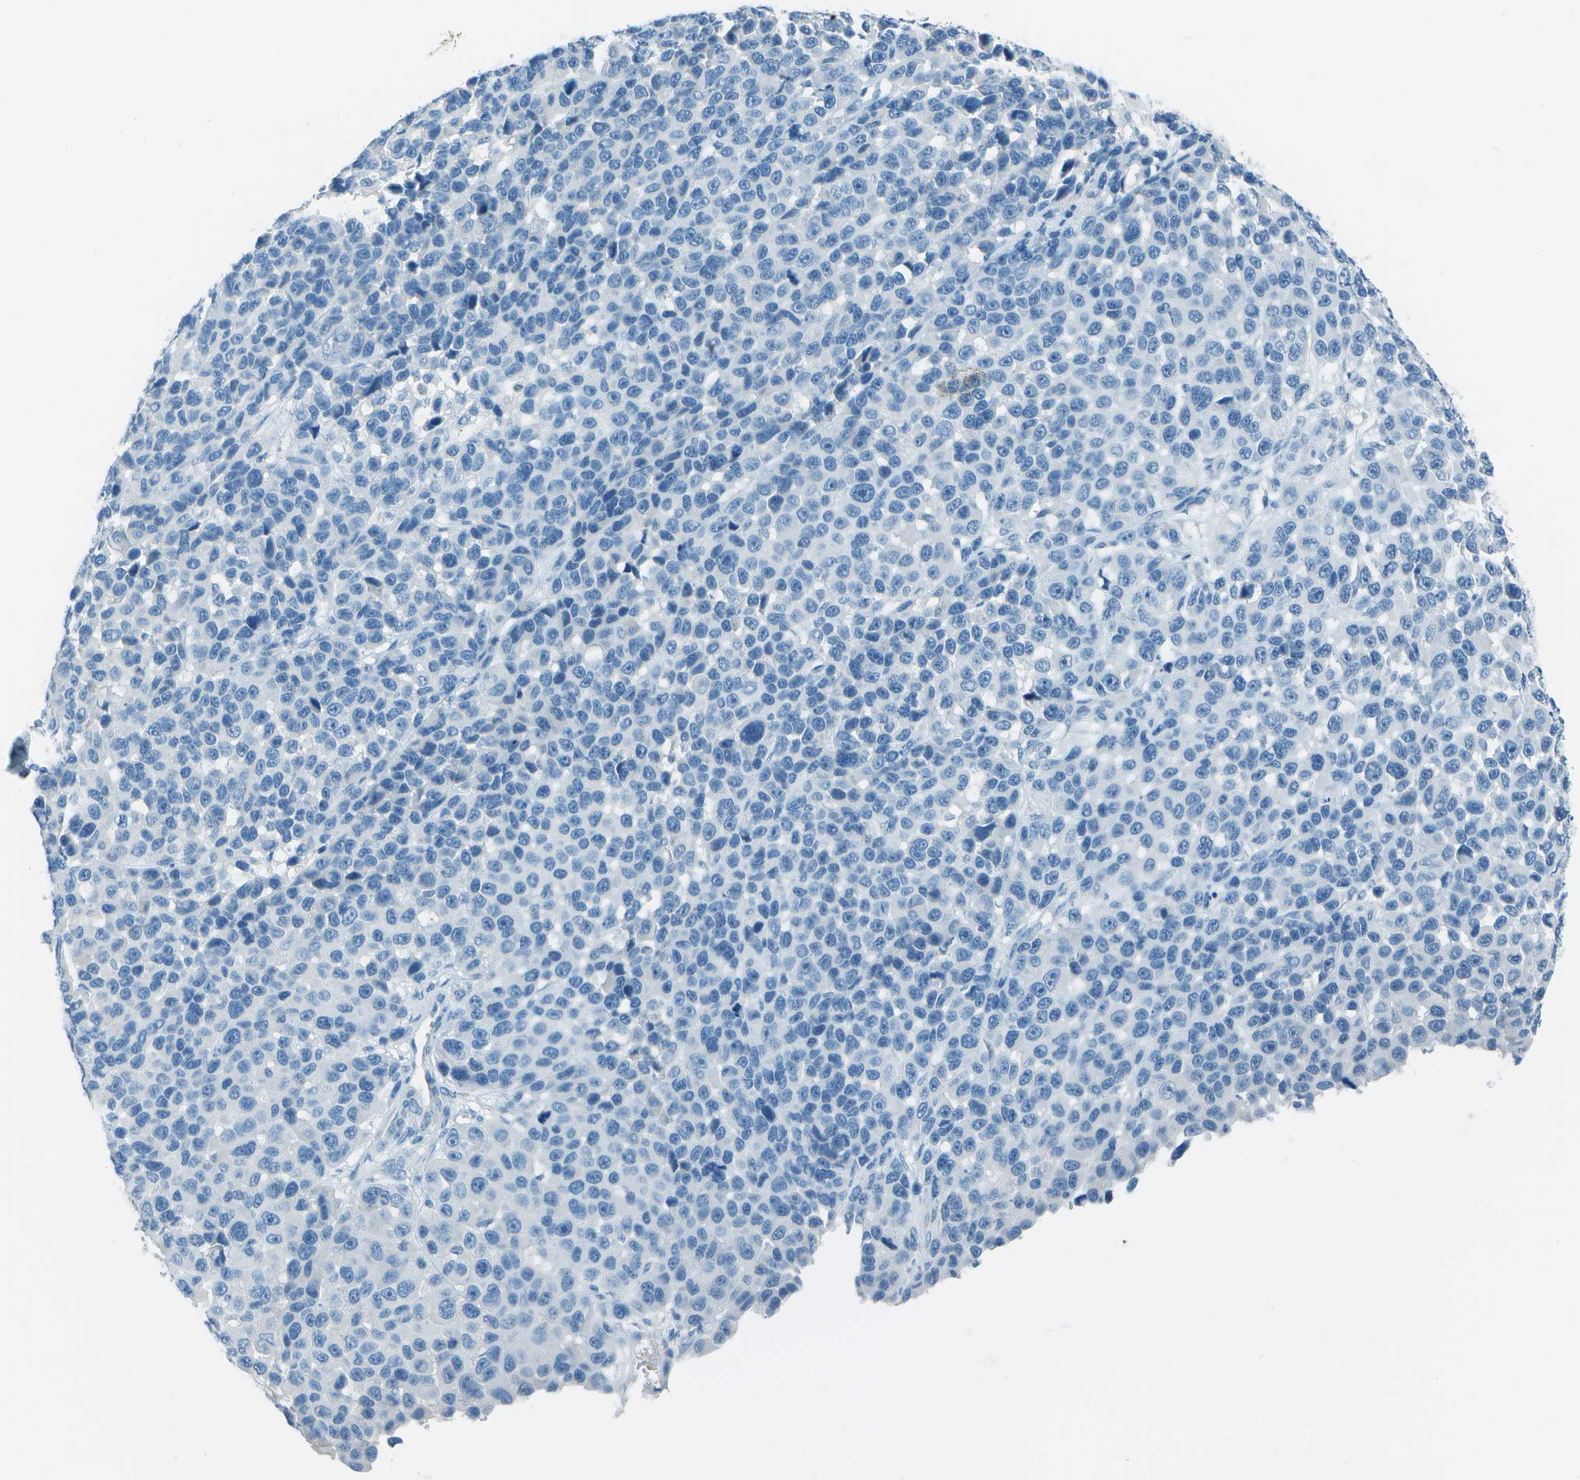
{"staining": {"intensity": "negative", "quantity": "none", "location": "none"}, "tissue": "melanoma", "cell_type": "Tumor cells", "image_type": "cancer", "snomed": [{"axis": "morphology", "description": "Malignant melanoma, NOS"}, {"axis": "topography", "description": "Skin"}], "caption": "Immunohistochemical staining of human malignant melanoma exhibits no significant staining in tumor cells.", "gene": "FGF1", "patient": {"sex": "male", "age": 53}}